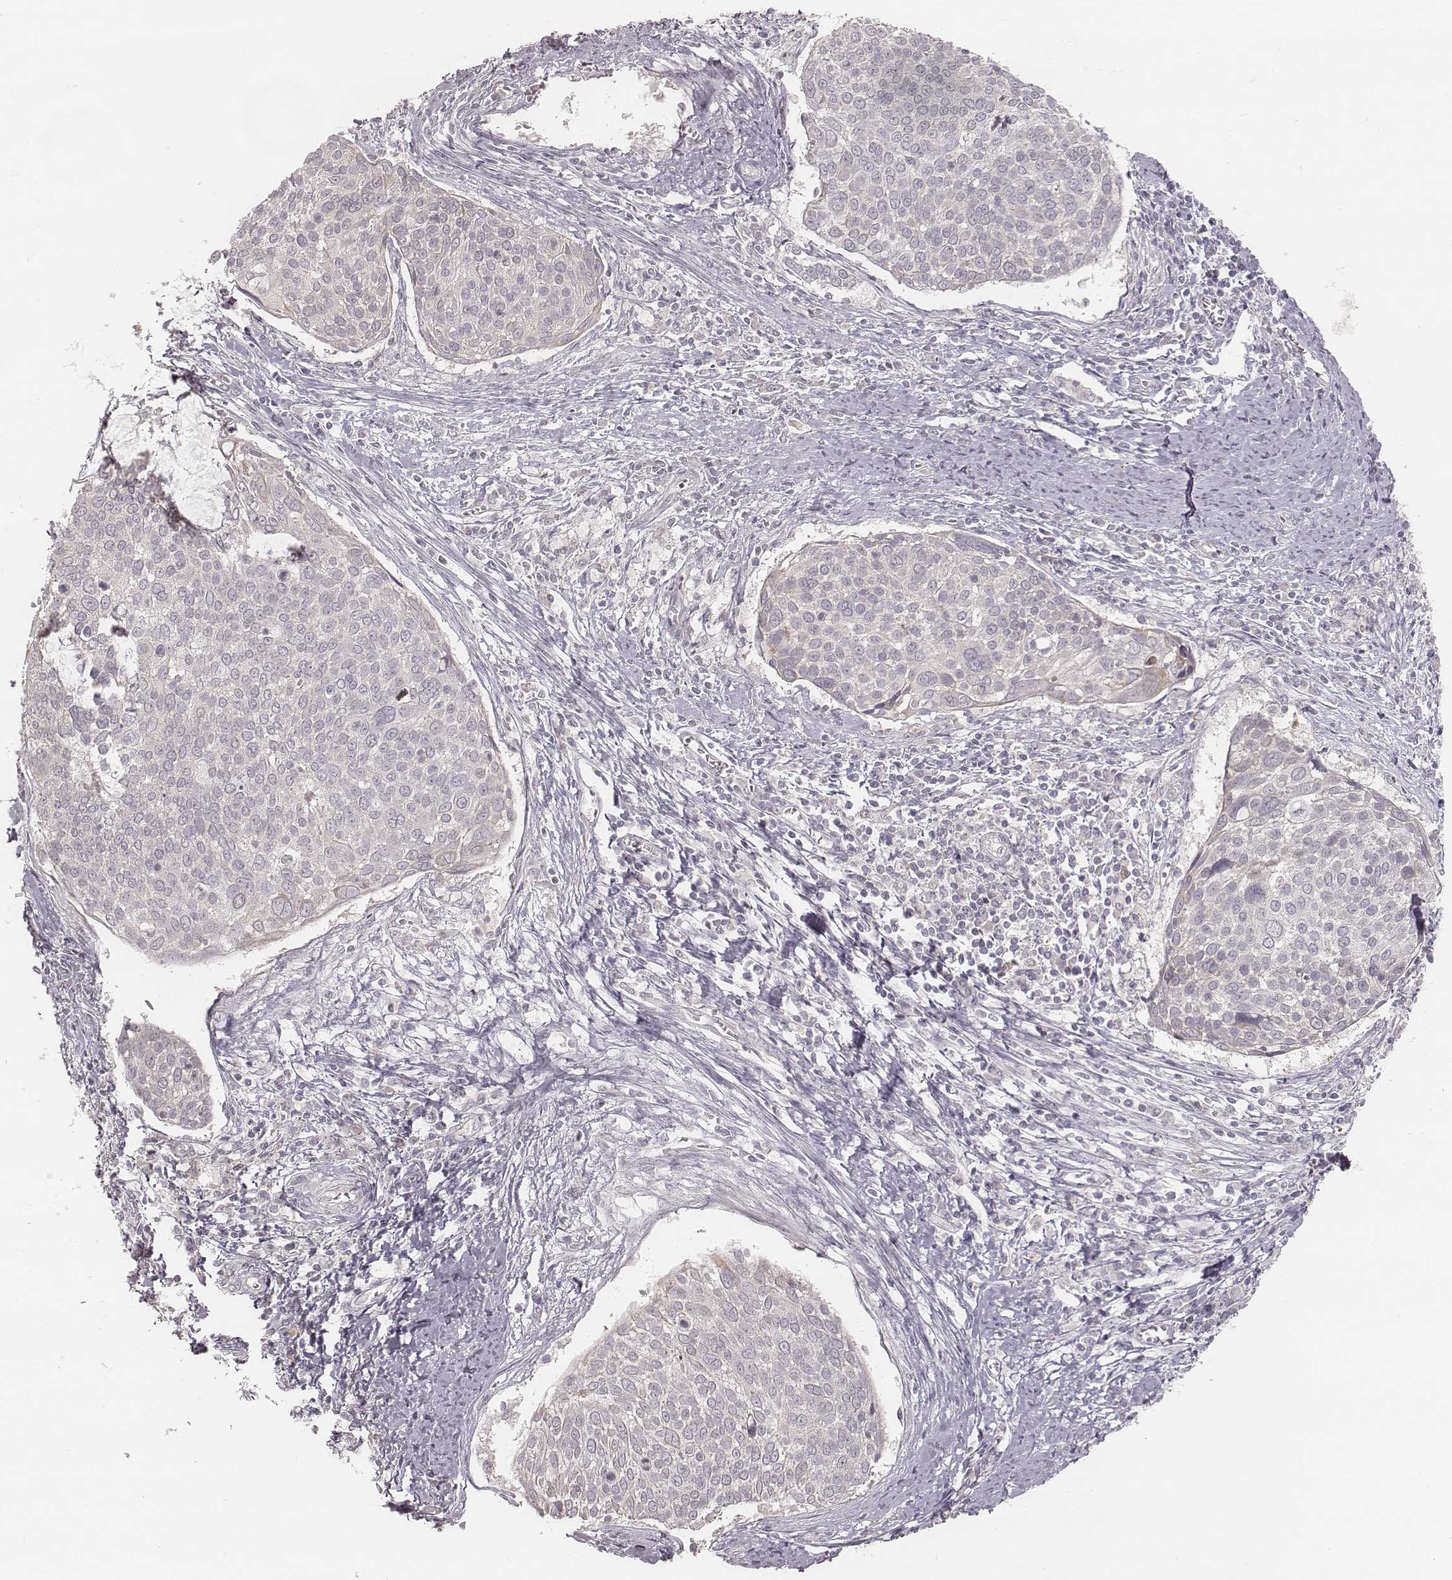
{"staining": {"intensity": "negative", "quantity": "none", "location": "none"}, "tissue": "cervical cancer", "cell_type": "Tumor cells", "image_type": "cancer", "snomed": [{"axis": "morphology", "description": "Squamous cell carcinoma, NOS"}, {"axis": "topography", "description": "Cervix"}], "caption": "This is an immunohistochemistry micrograph of cervical cancer. There is no expression in tumor cells.", "gene": "ACACB", "patient": {"sex": "female", "age": 39}}